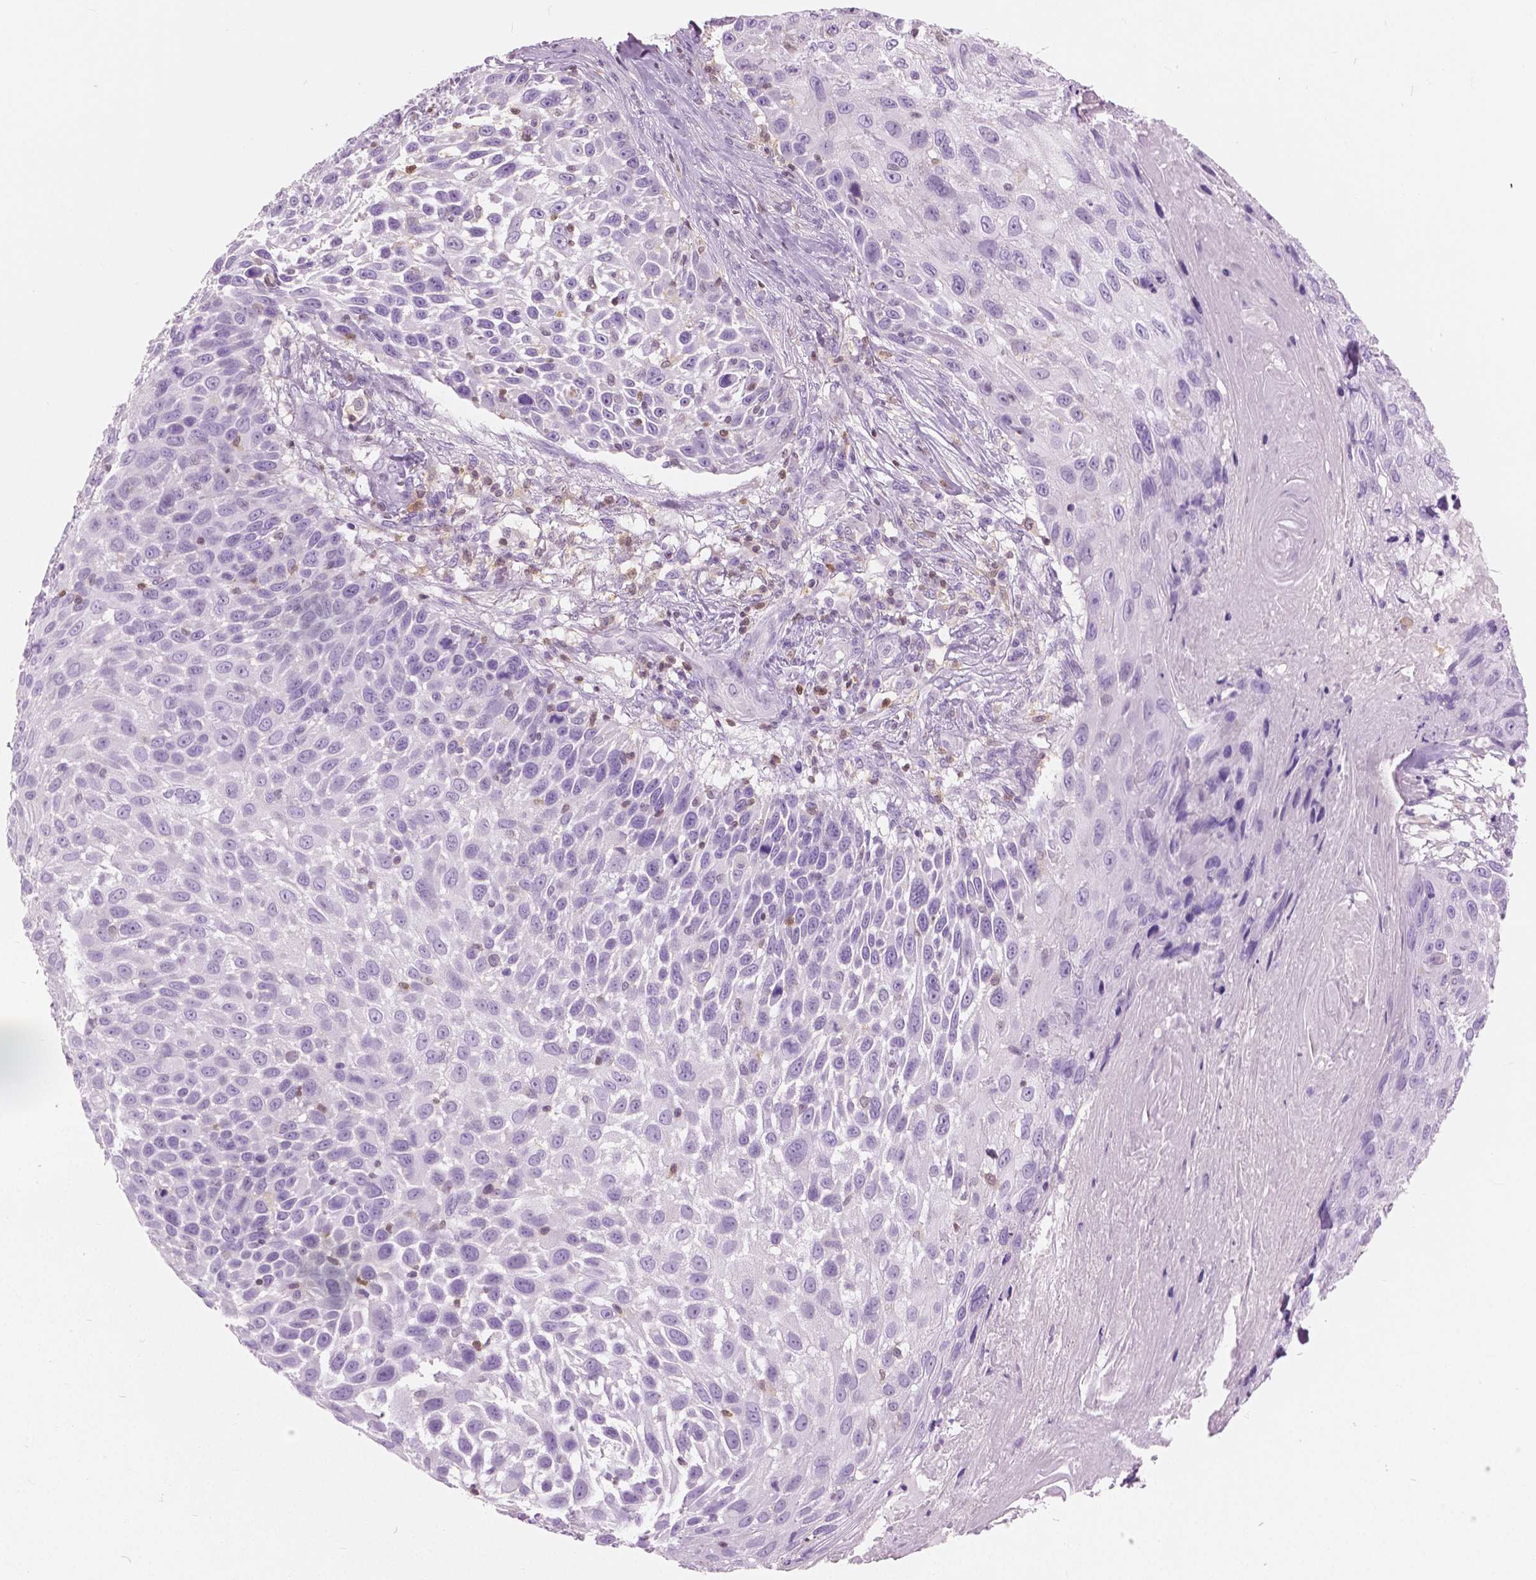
{"staining": {"intensity": "negative", "quantity": "none", "location": "none"}, "tissue": "skin cancer", "cell_type": "Tumor cells", "image_type": "cancer", "snomed": [{"axis": "morphology", "description": "Squamous cell carcinoma, NOS"}, {"axis": "topography", "description": "Skin"}], "caption": "This is an immunohistochemistry micrograph of skin squamous cell carcinoma. There is no expression in tumor cells.", "gene": "GALM", "patient": {"sex": "male", "age": 92}}